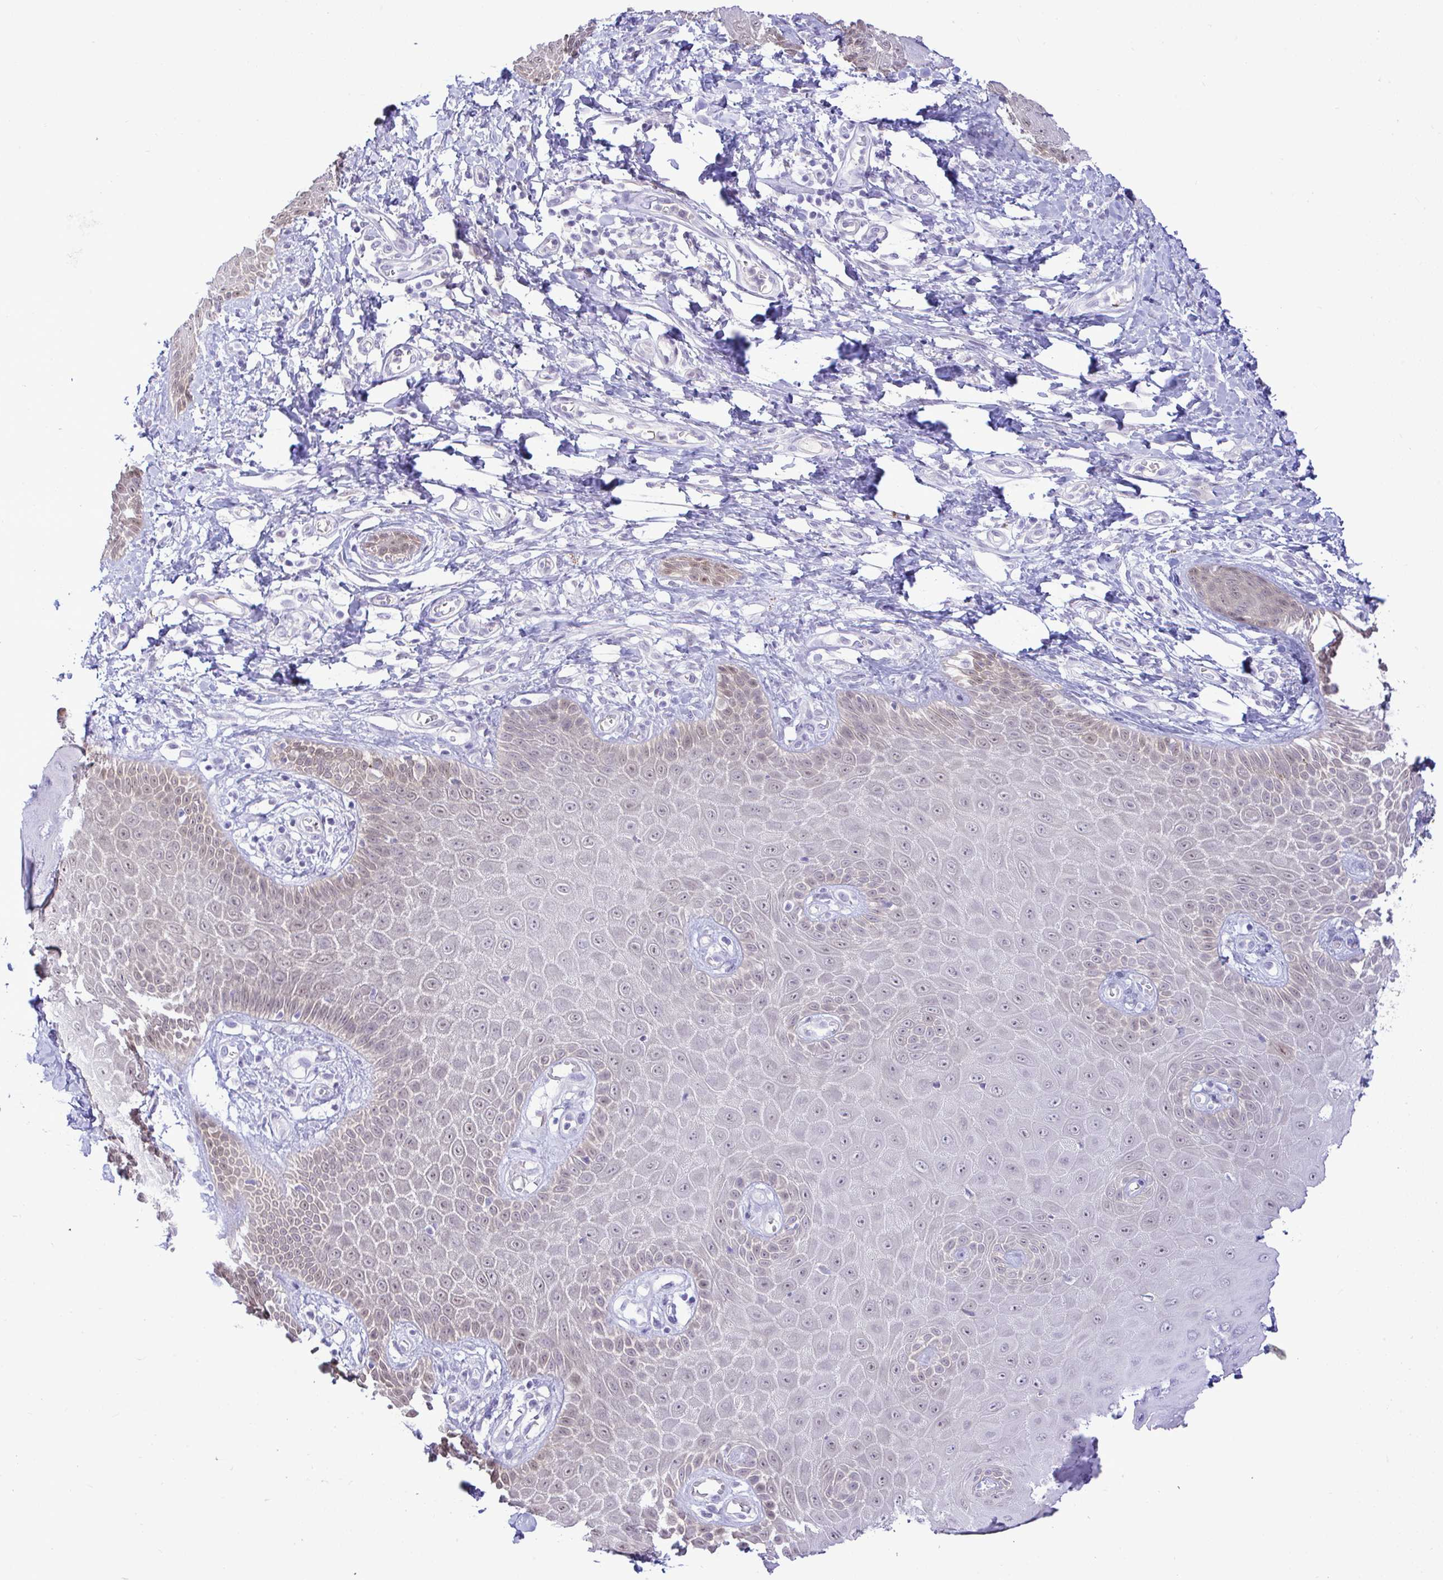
{"staining": {"intensity": "weak", "quantity": "25%-75%", "location": "nuclear"}, "tissue": "skin", "cell_type": "Epidermal cells", "image_type": "normal", "snomed": [{"axis": "morphology", "description": "Normal tissue, NOS"}, {"axis": "topography", "description": "Anal"}, {"axis": "topography", "description": "Peripheral nerve tissue"}], "caption": "A high-resolution micrograph shows IHC staining of unremarkable skin, which reveals weak nuclear expression in about 25%-75% of epidermal cells.", "gene": "ZNF485", "patient": {"sex": "male", "age": 78}}